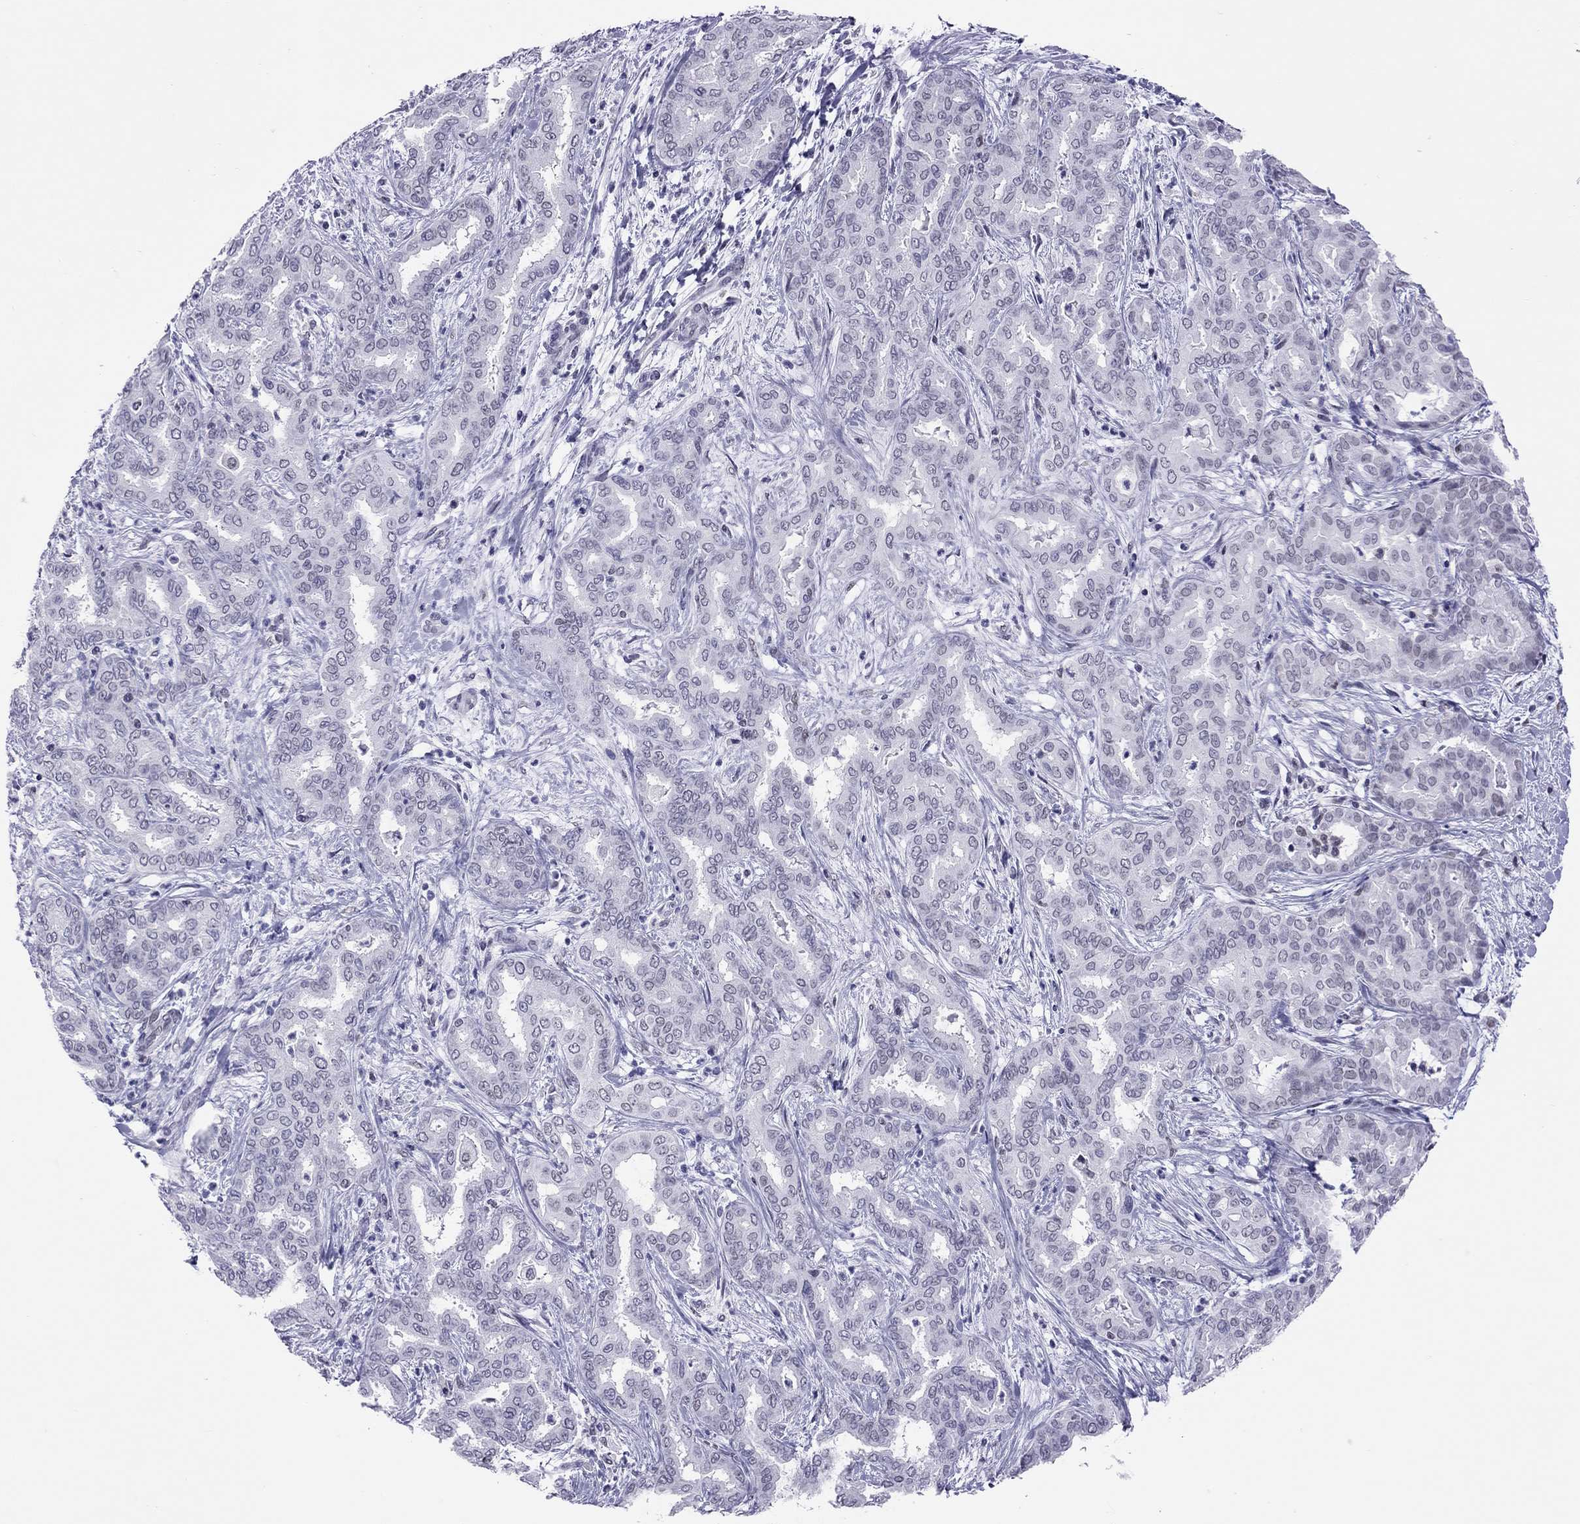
{"staining": {"intensity": "negative", "quantity": "none", "location": "none"}, "tissue": "liver cancer", "cell_type": "Tumor cells", "image_type": "cancer", "snomed": [{"axis": "morphology", "description": "Cholangiocarcinoma"}, {"axis": "topography", "description": "Liver"}], "caption": "Liver cancer (cholangiocarcinoma) was stained to show a protein in brown. There is no significant expression in tumor cells.", "gene": "JHY", "patient": {"sex": "female", "age": 64}}